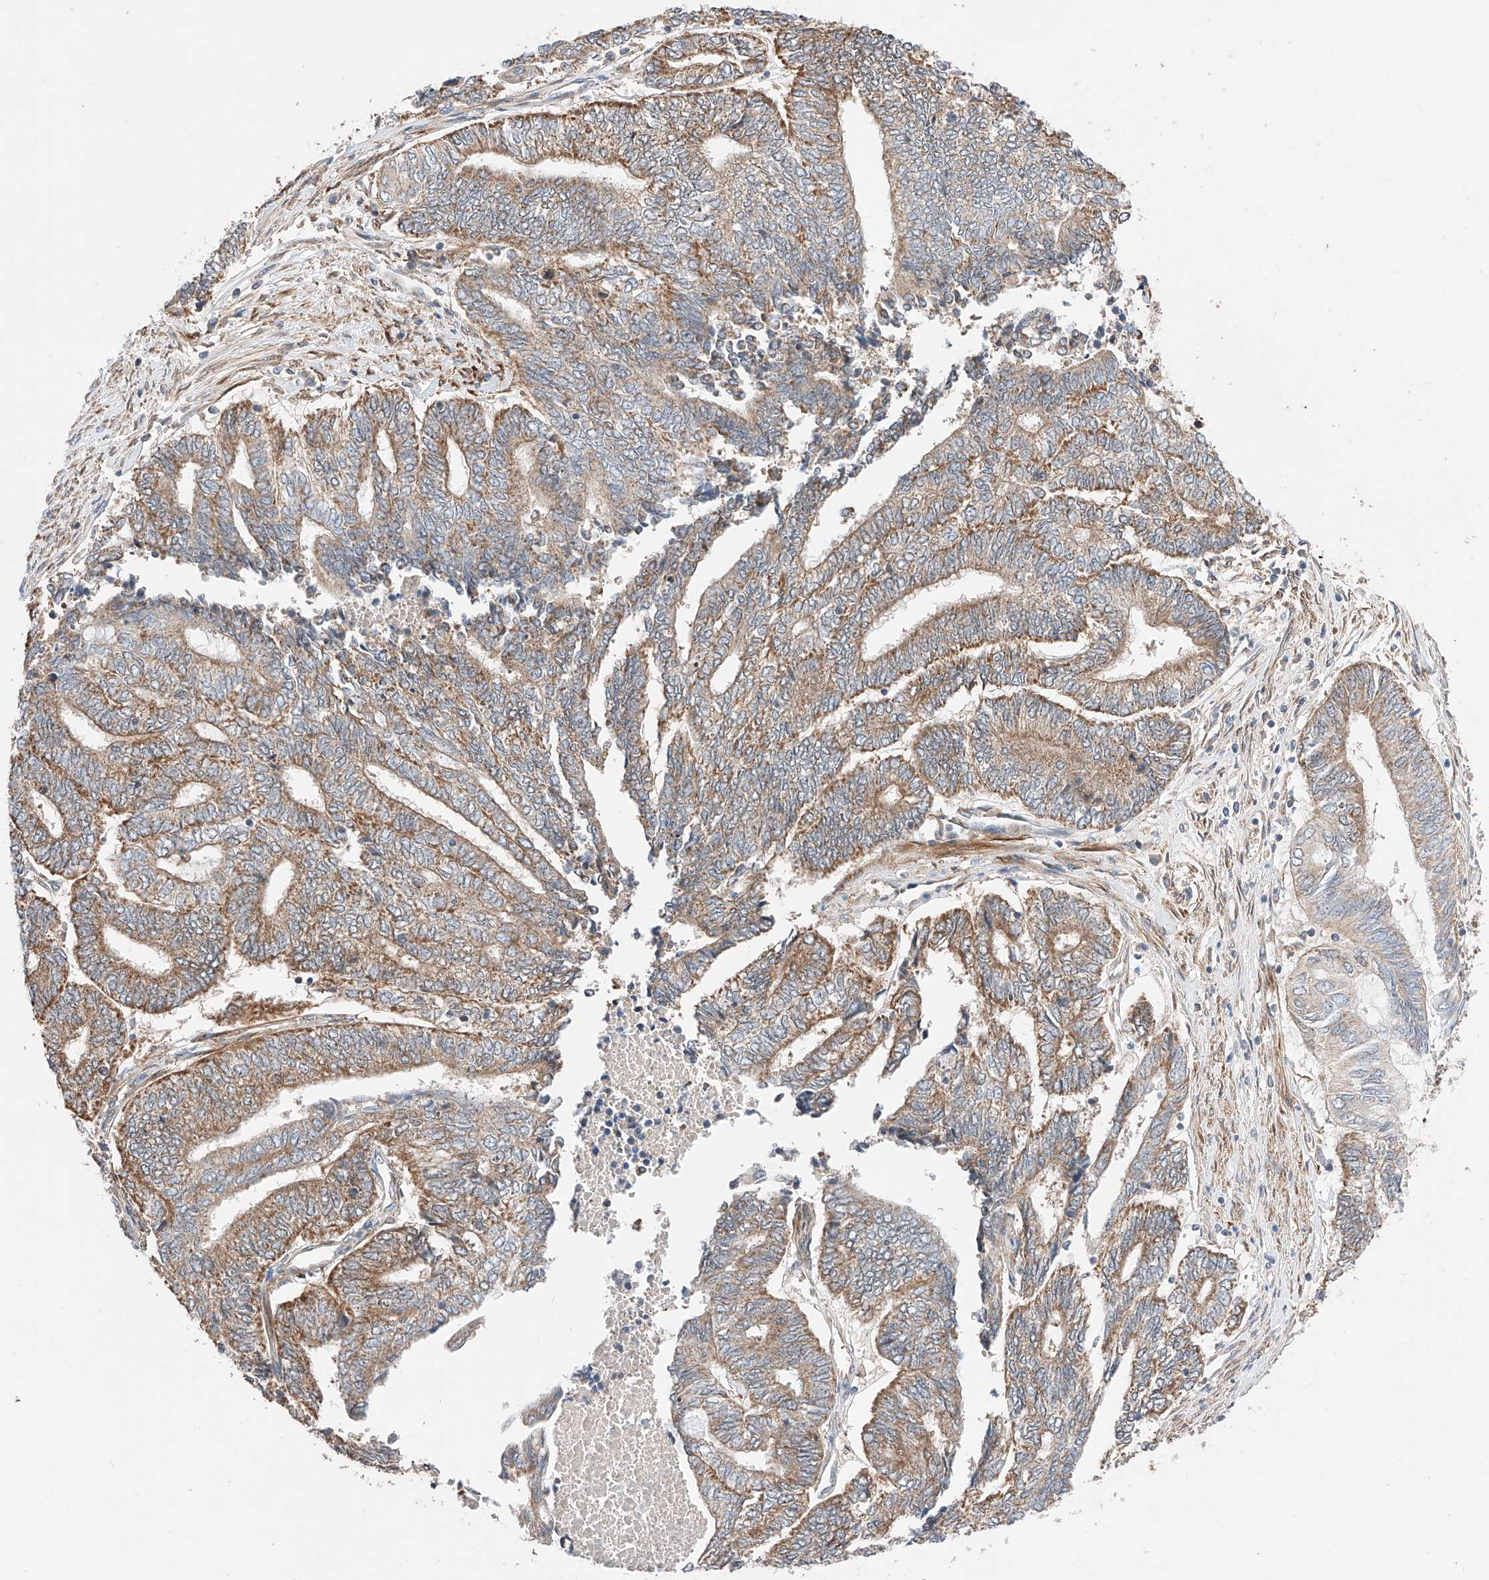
{"staining": {"intensity": "moderate", "quantity": ">75%", "location": "cytoplasmic/membranous"}, "tissue": "endometrial cancer", "cell_type": "Tumor cells", "image_type": "cancer", "snomed": [{"axis": "morphology", "description": "Adenocarcinoma, NOS"}, {"axis": "topography", "description": "Uterus"}, {"axis": "topography", "description": "Endometrium"}], "caption": "Adenocarcinoma (endometrial) stained with a brown dye exhibits moderate cytoplasmic/membranous positive positivity in about >75% of tumor cells.", "gene": "RAB23", "patient": {"sex": "female", "age": 70}}